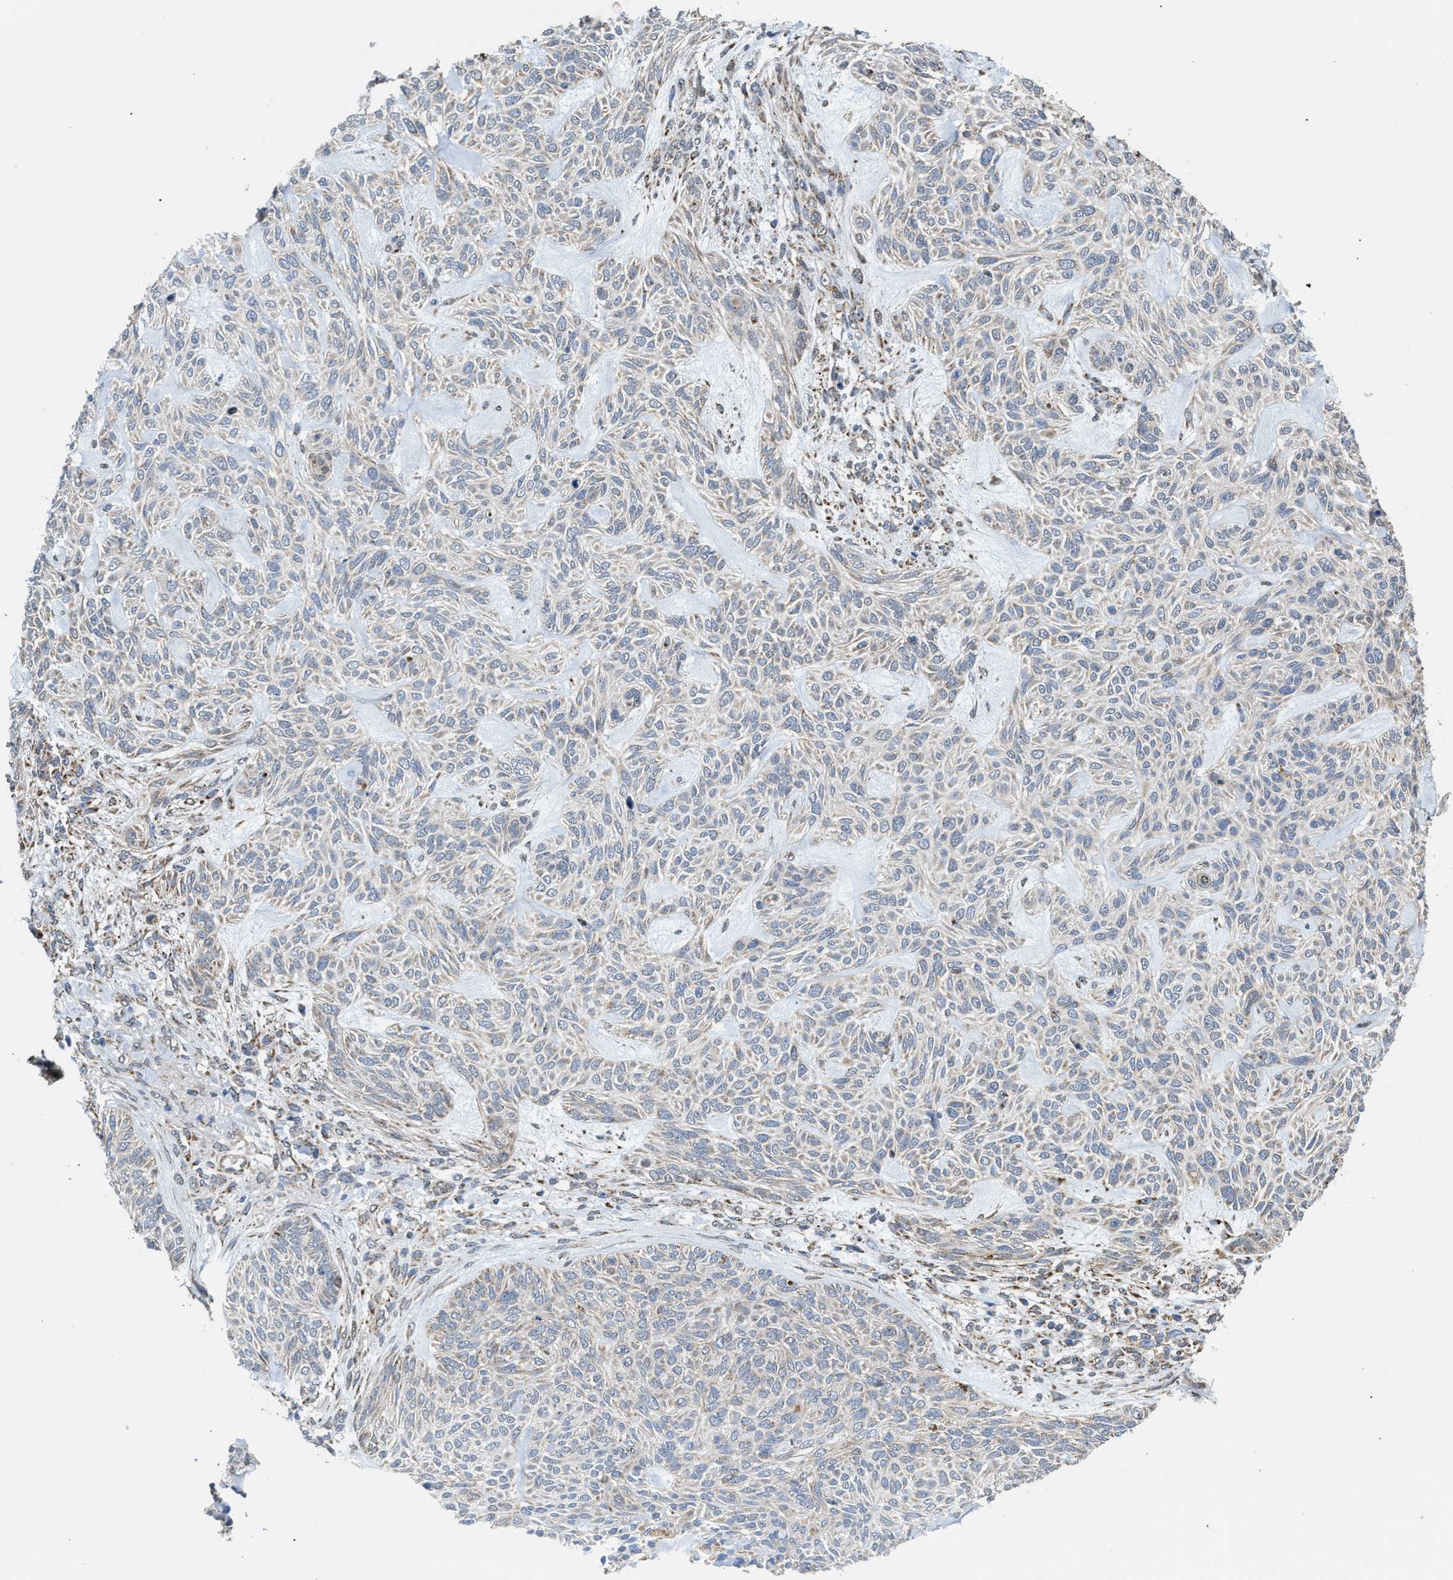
{"staining": {"intensity": "negative", "quantity": "none", "location": "none"}, "tissue": "skin cancer", "cell_type": "Tumor cells", "image_type": "cancer", "snomed": [{"axis": "morphology", "description": "Basal cell carcinoma"}, {"axis": "topography", "description": "Skin"}], "caption": "Image shows no significant protein expression in tumor cells of skin cancer. Nuclei are stained in blue.", "gene": "TACO1", "patient": {"sex": "male", "age": 55}}